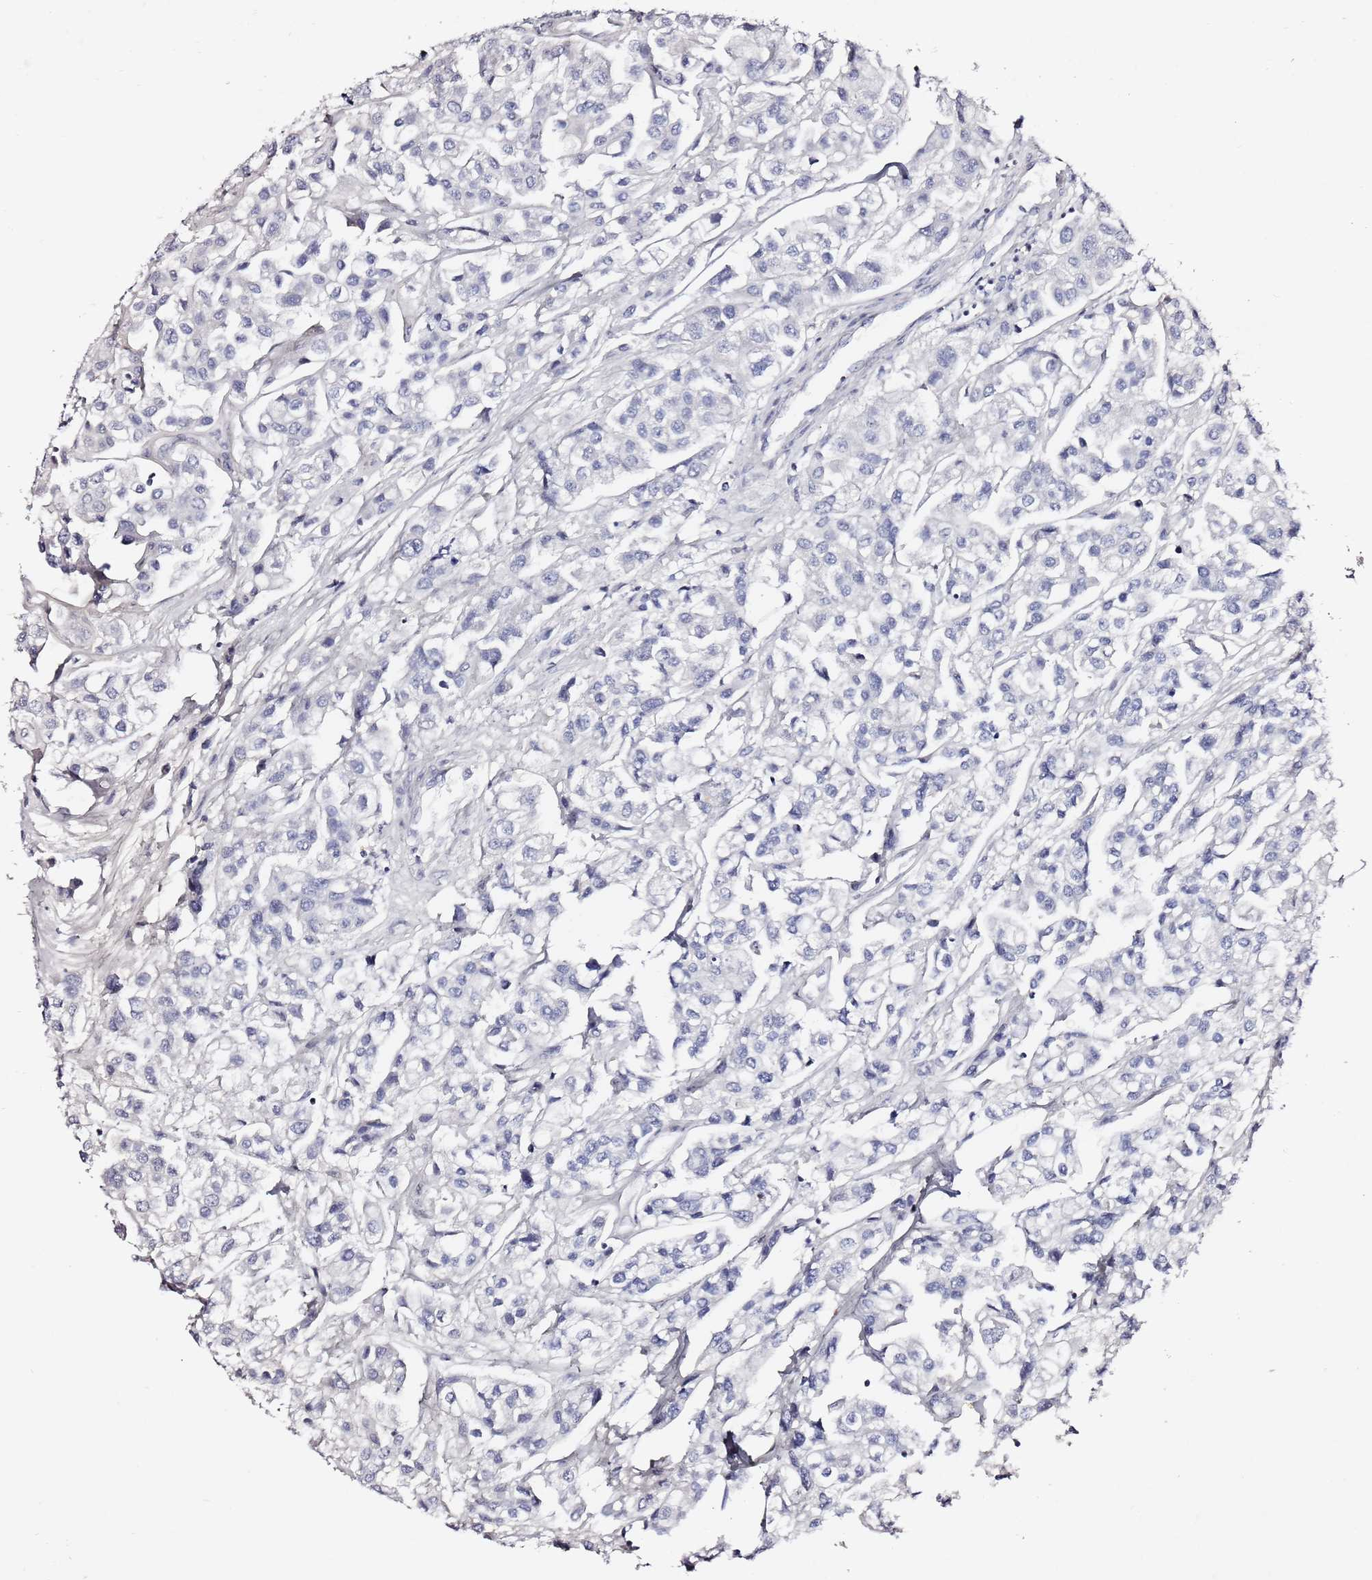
{"staining": {"intensity": "negative", "quantity": "none", "location": "none"}, "tissue": "urothelial cancer", "cell_type": "Tumor cells", "image_type": "cancer", "snomed": [{"axis": "morphology", "description": "Urothelial carcinoma, High grade"}, {"axis": "topography", "description": "Urinary bladder"}], "caption": "IHC micrograph of high-grade urothelial carcinoma stained for a protein (brown), which demonstrates no positivity in tumor cells. (Stains: DAB (3,3'-diaminobenzidine) immunohistochemistry with hematoxylin counter stain, Microscopy: brightfield microscopy at high magnification).", "gene": "LENG1", "patient": {"sex": "male", "age": 67}}